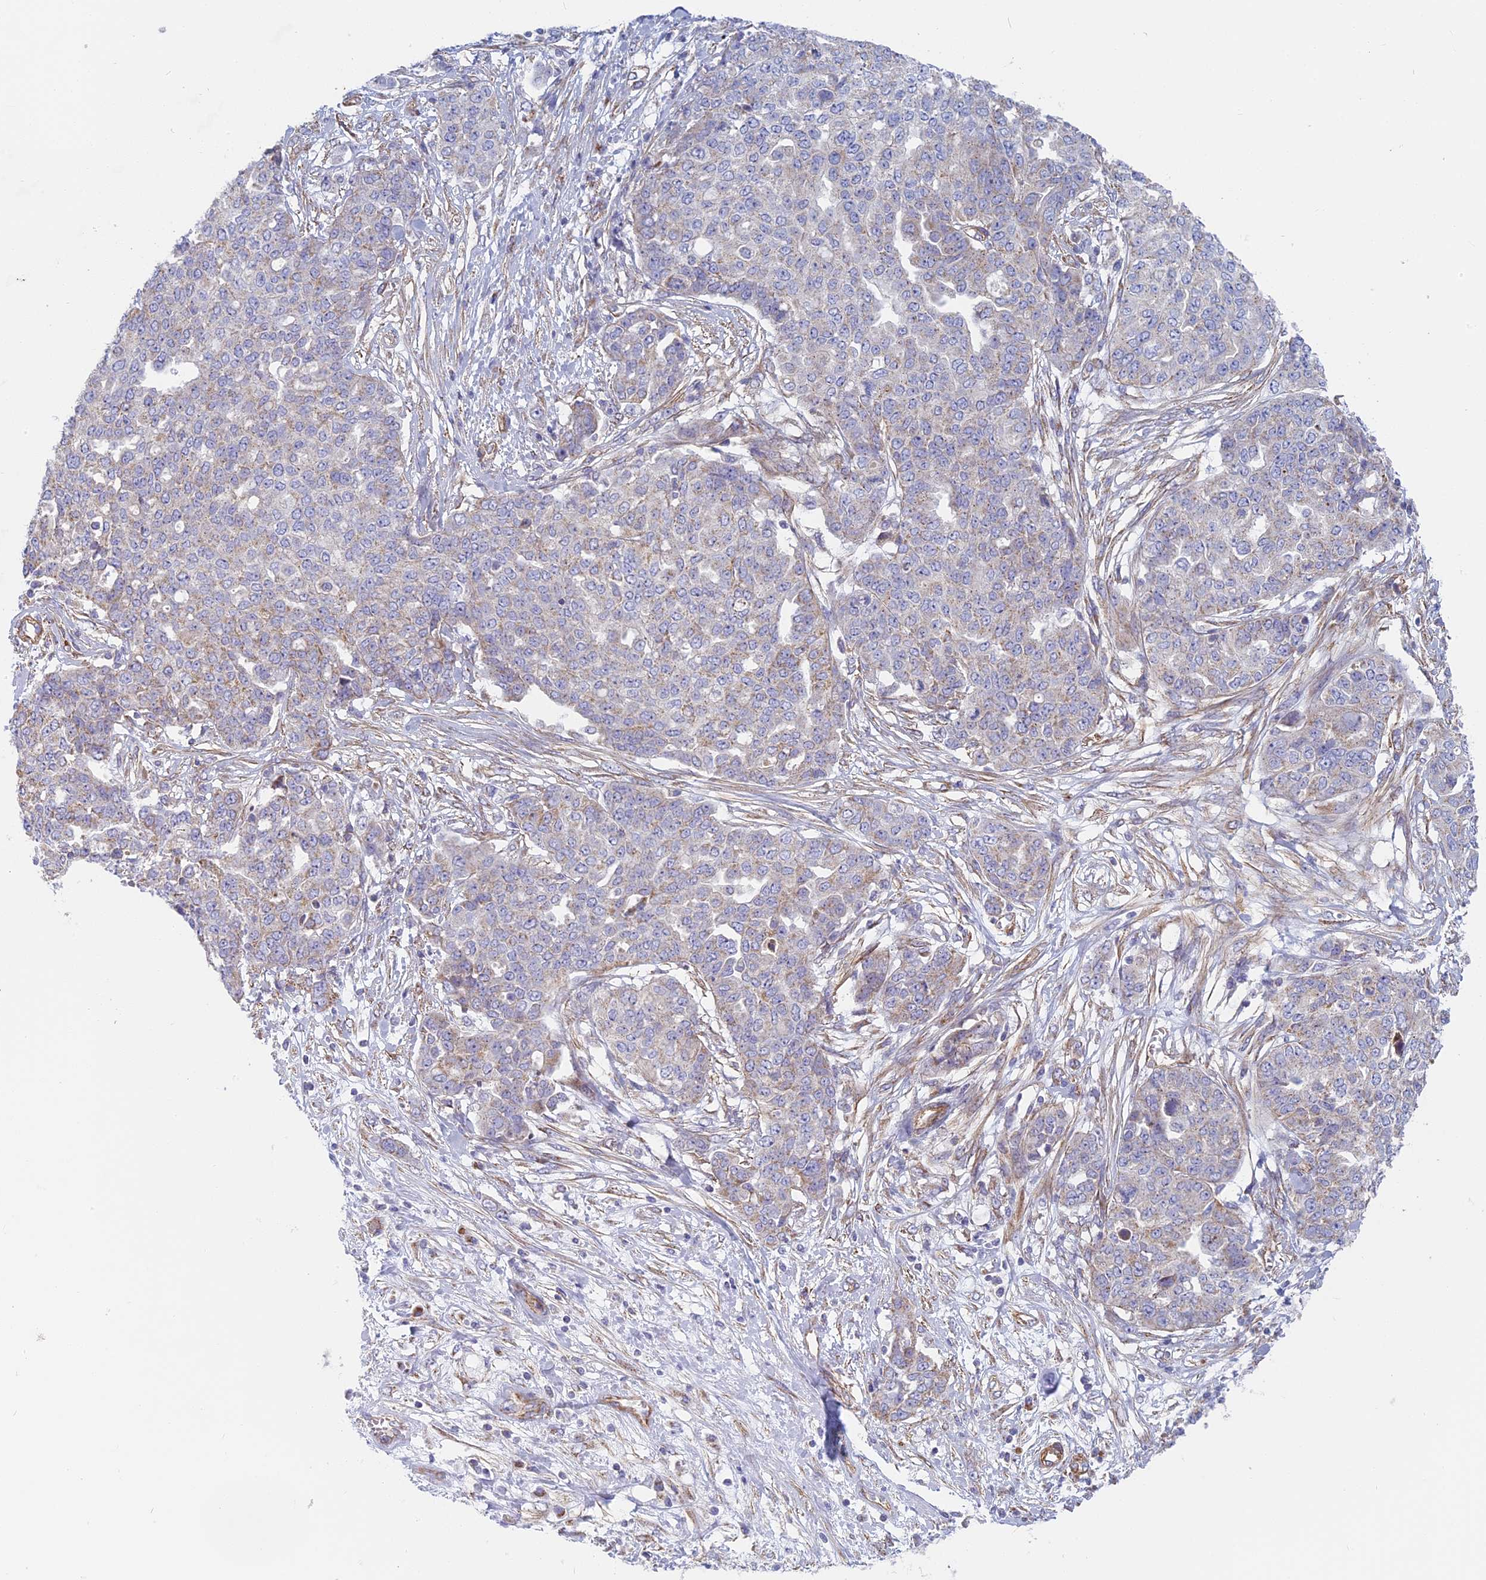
{"staining": {"intensity": "negative", "quantity": "none", "location": "none"}, "tissue": "ovarian cancer", "cell_type": "Tumor cells", "image_type": "cancer", "snomed": [{"axis": "morphology", "description": "Cystadenocarcinoma, serous, NOS"}, {"axis": "topography", "description": "Soft tissue"}, {"axis": "topography", "description": "Ovary"}], "caption": "Immunohistochemistry histopathology image of neoplastic tissue: ovarian serous cystadenocarcinoma stained with DAB (3,3'-diaminobenzidine) demonstrates no significant protein expression in tumor cells.", "gene": "DDA1", "patient": {"sex": "female", "age": 57}}